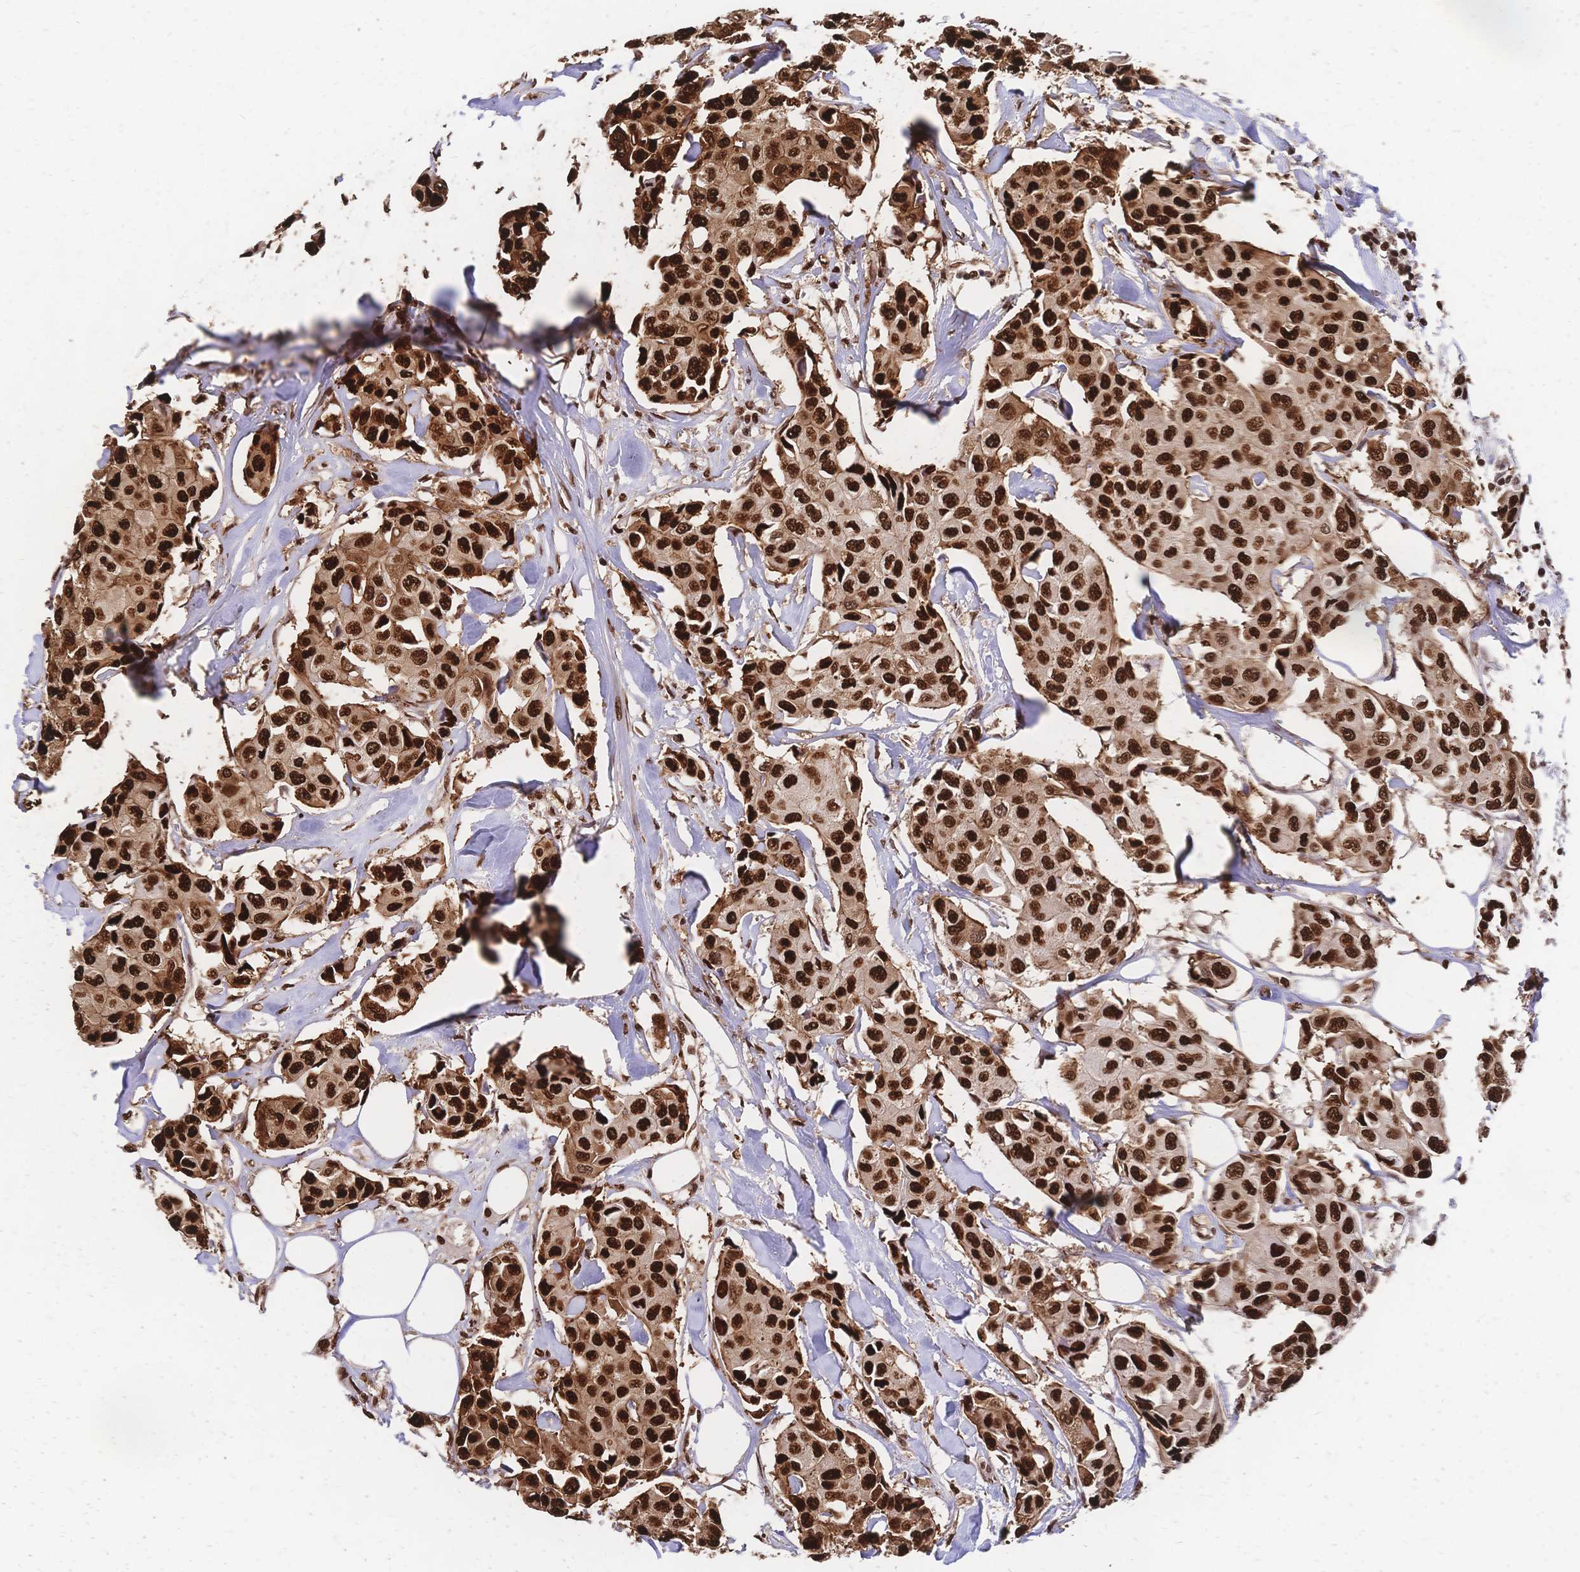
{"staining": {"intensity": "strong", "quantity": ">75%", "location": "nuclear"}, "tissue": "breast cancer", "cell_type": "Tumor cells", "image_type": "cancer", "snomed": [{"axis": "morphology", "description": "Duct carcinoma"}, {"axis": "topography", "description": "Breast"}, {"axis": "topography", "description": "Lymph node"}], "caption": "Human breast cancer (invasive ductal carcinoma) stained for a protein (brown) shows strong nuclear positive expression in approximately >75% of tumor cells.", "gene": "HDGF", "patient": {"sex": "female", "age": 80}}